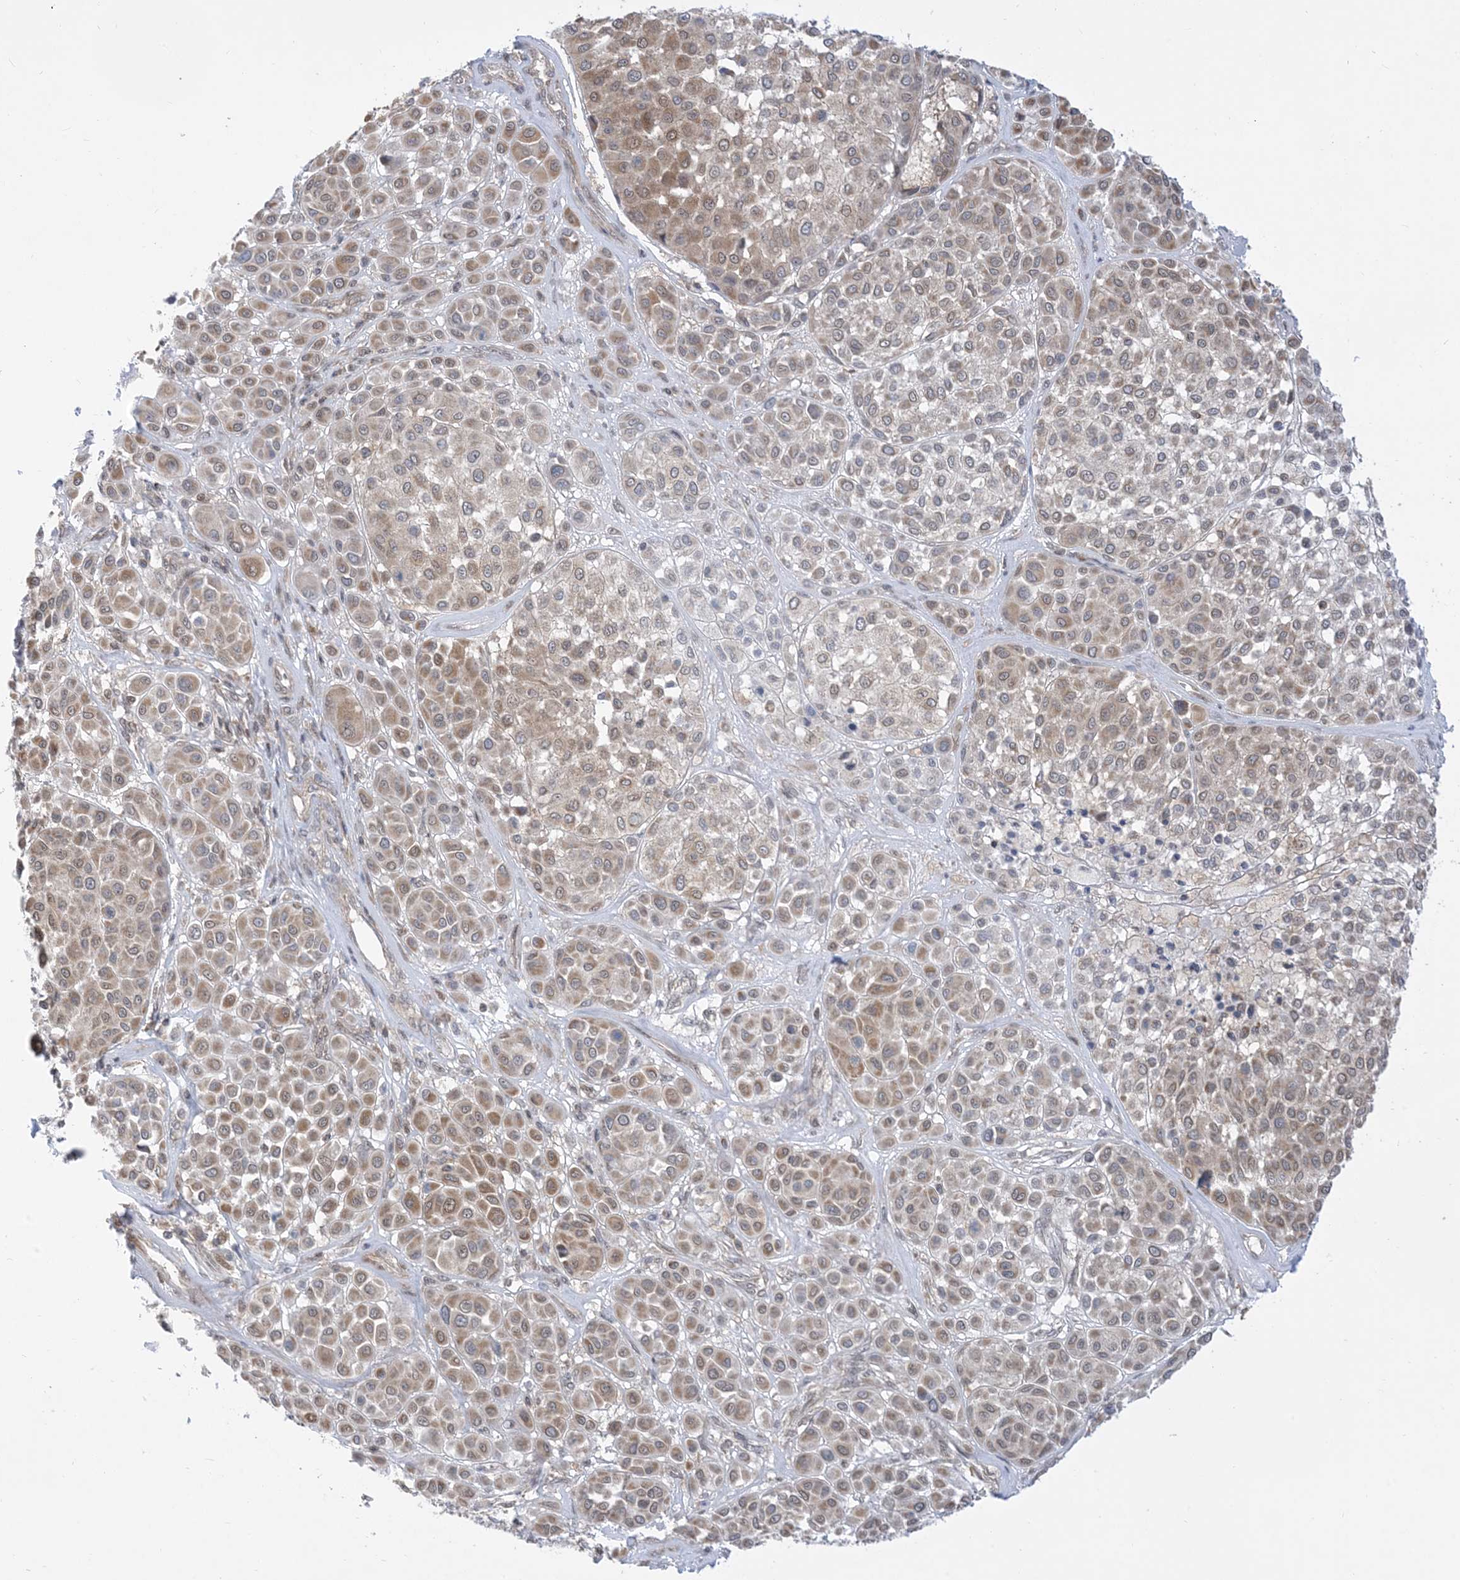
{"staining": {"intensity": "weak", "quantity": "25%-75%", "location": "cytoplasmic/membranous"}, "tissue": "melanoma", "cell_type": "Tumor cells", "image_type": "cancer", "snomed": [{"axis": "morphology", "description": "Malignant melanoma, Metastatic site"}, {"axis": "topography", "description": "Soft tissue"}], "caption": "Melanoma tissue displays weak cytoplasmic/membranous positivity in about 25%-75% of tumor cells, visualized by immunohistochemistry.", "gene": "CASP4", "patient": {"sex": "male", "age": 41}}